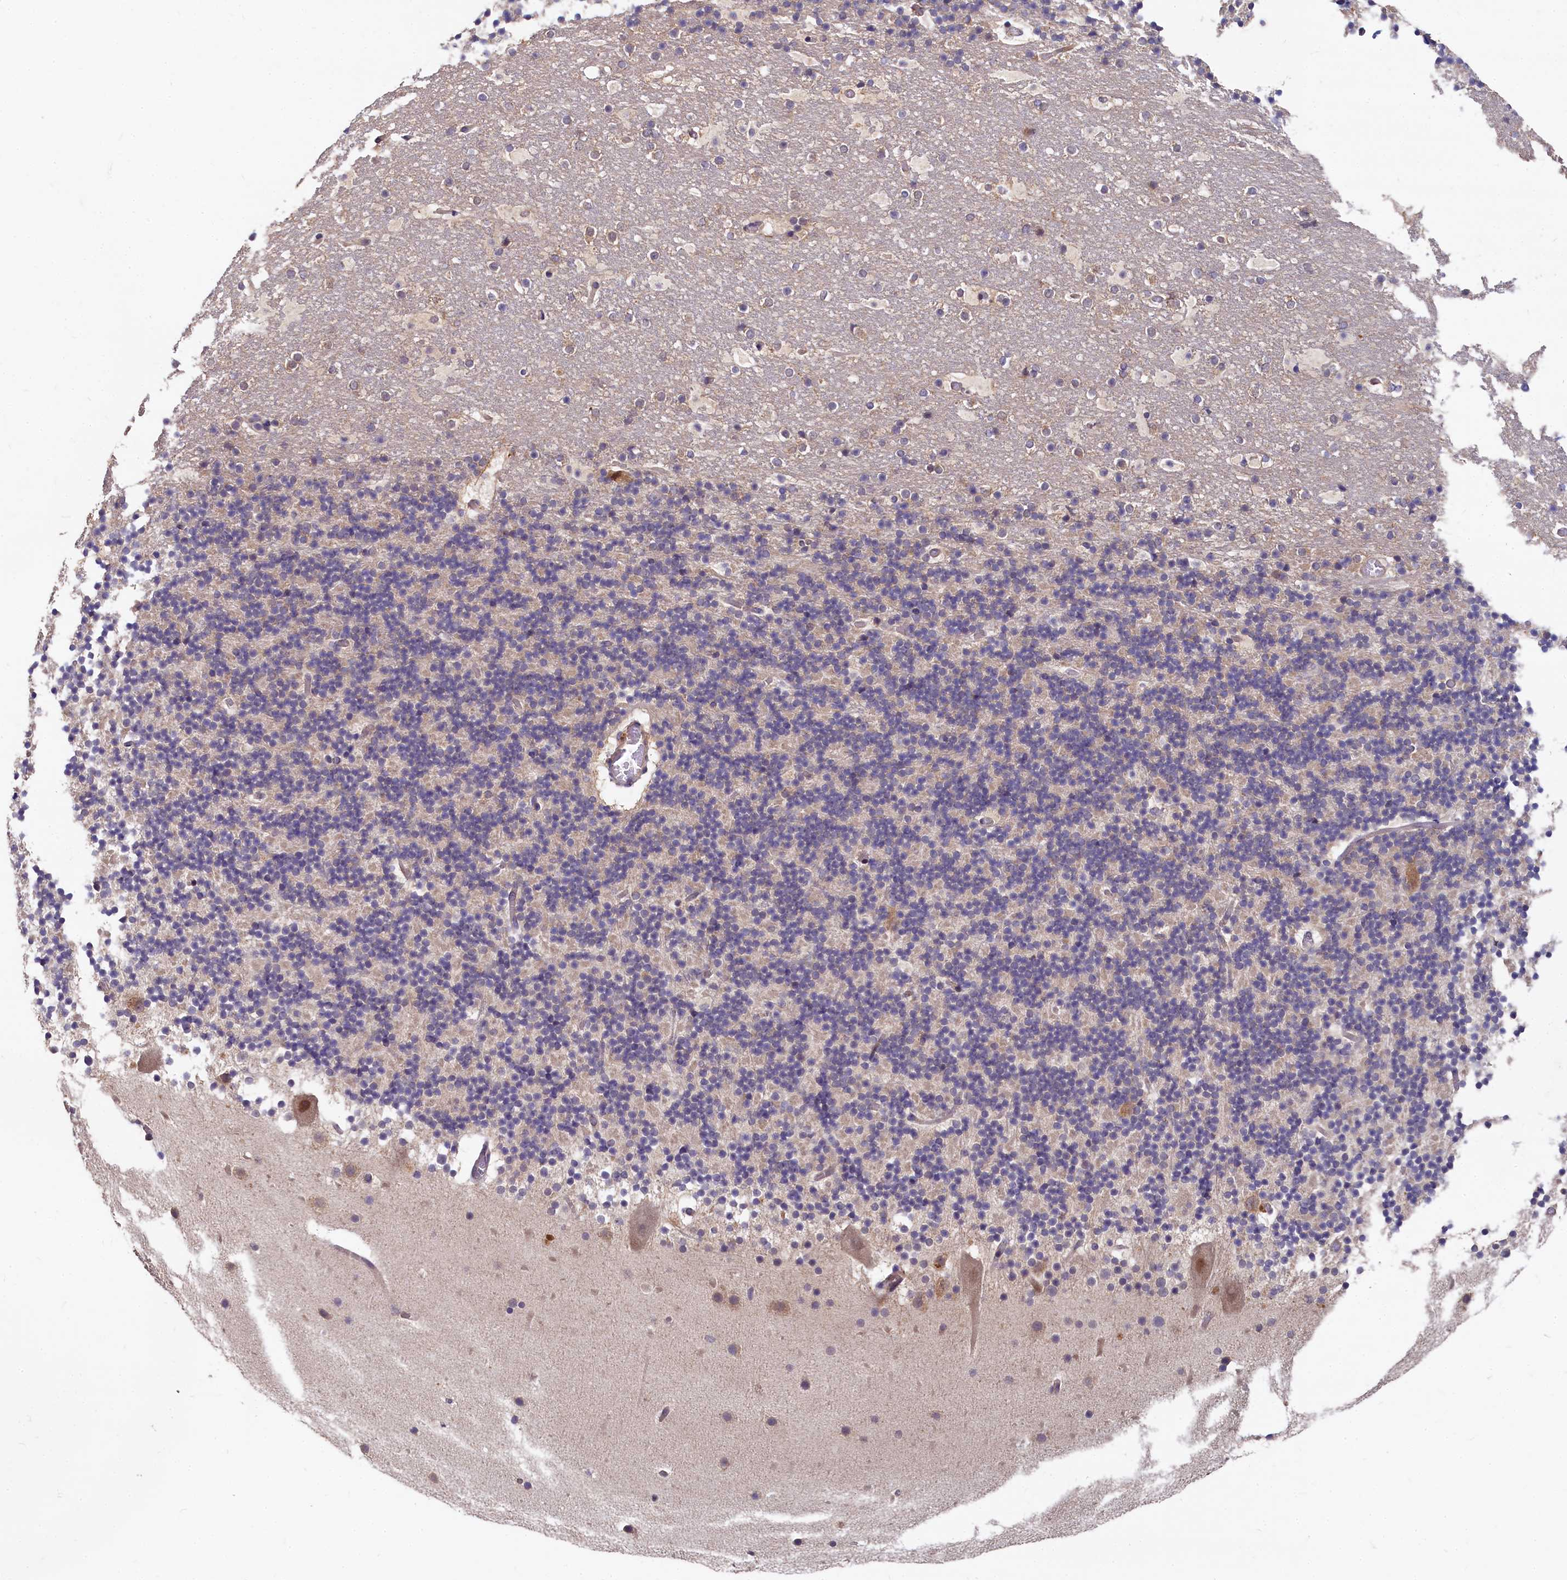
{"staining": {"intensity": "negative", "quantity": "none", "location": "none"}, "tissue": "cerebellum", "cell_type": "Cells in granular layer", "image_type": "normal", "snomed": [{"axis": "morphology", "description": "Normal tissue, NOS"}, {"axis": "topography", "description": "Cerebellum"}], "caption": "IHC of normal human cerebellum displays no expression in cells in granular layer.", "gene": "EIF2B2", "patient": {"sex": "male", "age": 57}}